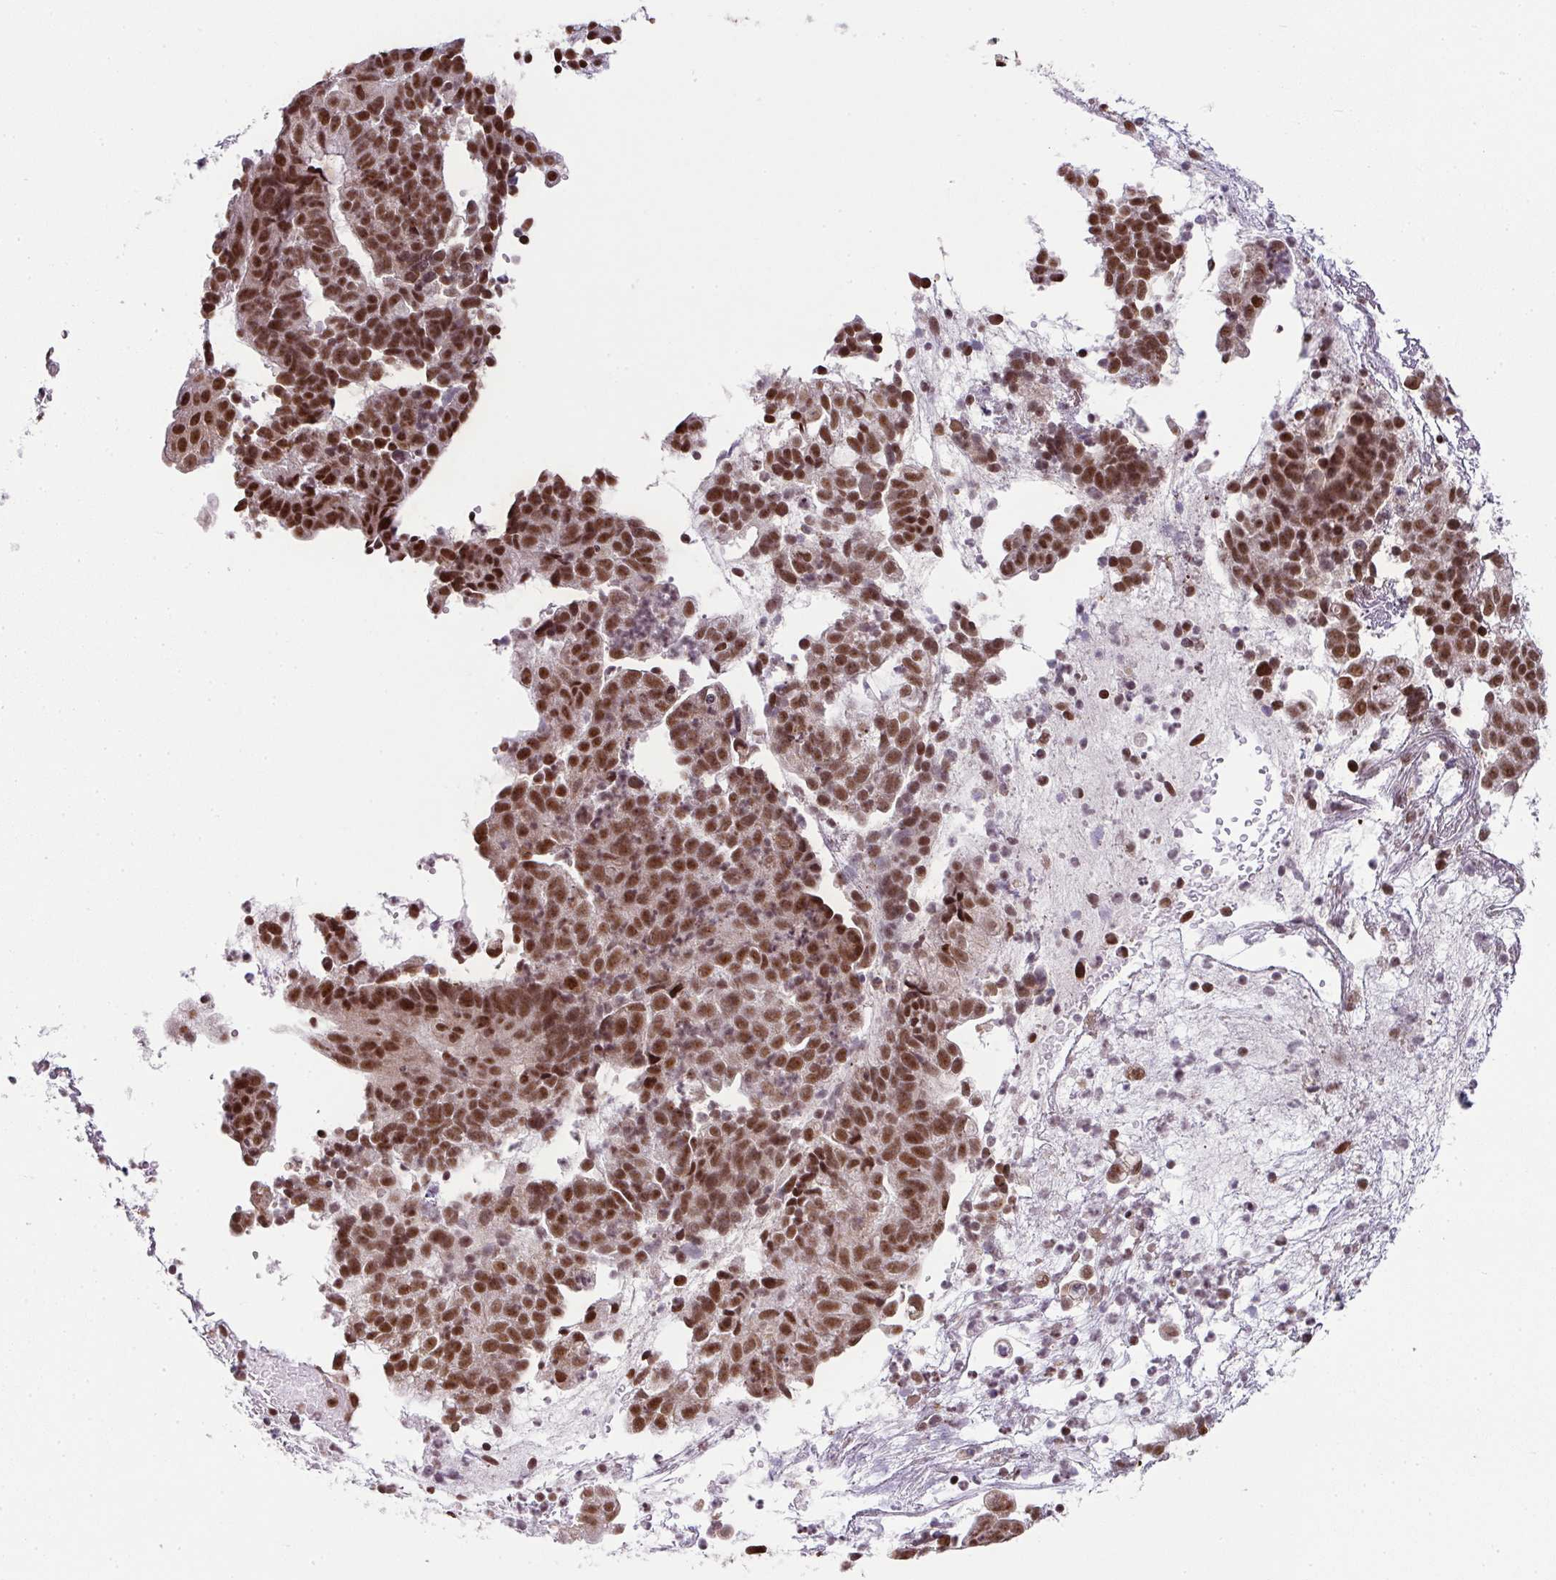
{"staining": {"intensity": "strong", "quantity": ">75%", "location": "nuclear"}, "tissue": "endometrial cancer", "cell_type": "Tumor cells", "image_type": "cancer", "snomed": [{"axis": "morphology", "description": "Adenocarcinoma, NOS"}, {"axis": "topography", "description": "Endometrium"}], "caption": "Adenocarcinoma (endometrial) was stained to show a protein in brown. There is high levels of strong nuclear positivity in about >75% of tumor cells. Nuclei are stained in blue.", "gene": "PLK1", "patient": {"sex": "female", "age": 76}}